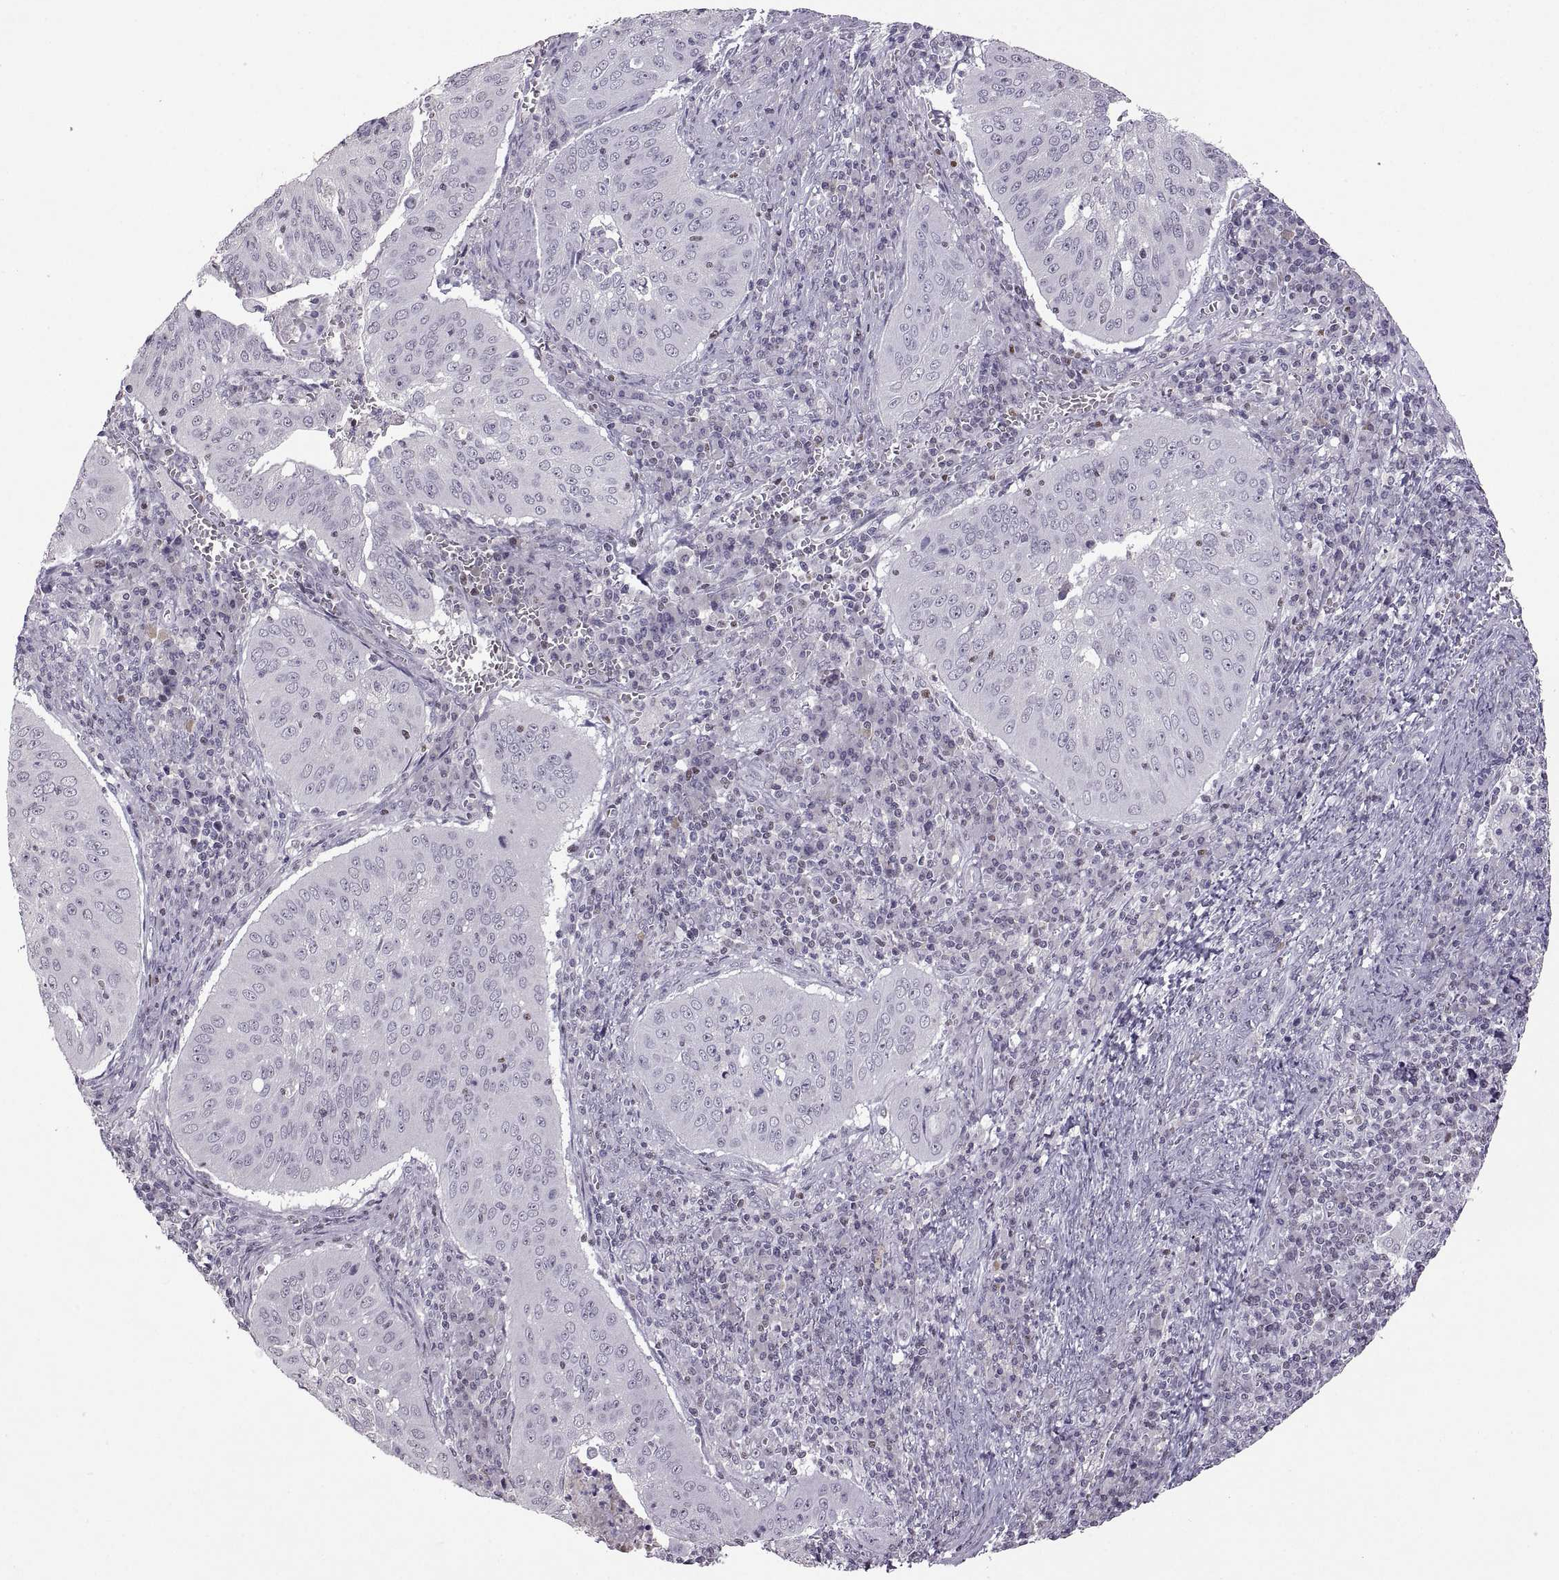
{"staining": {"intensity": "negative", "quantity": "none", "location": "none"}, "tissue": "cervical cancer", "cell_type": "Tumor cells", "image_type": "cancer", "snomed": [{"axis": "morphology", "description": "Squamous cell carcinoma, NOS"}, {"axis": "topography", "description": "Cervix"}], "caption": "An immunohistochemistry (IHC) histopathology image of squamous cell carcinoma (cervical) is shown. There is no staining in tumor cells of squamous cell carcinoma (cervical). (DAB (3,3'-diaminobenzidine) IHC with hematoxylin counter stain).", "gene": "NEK2", "patient": {"sex": "female", "age": 39}}